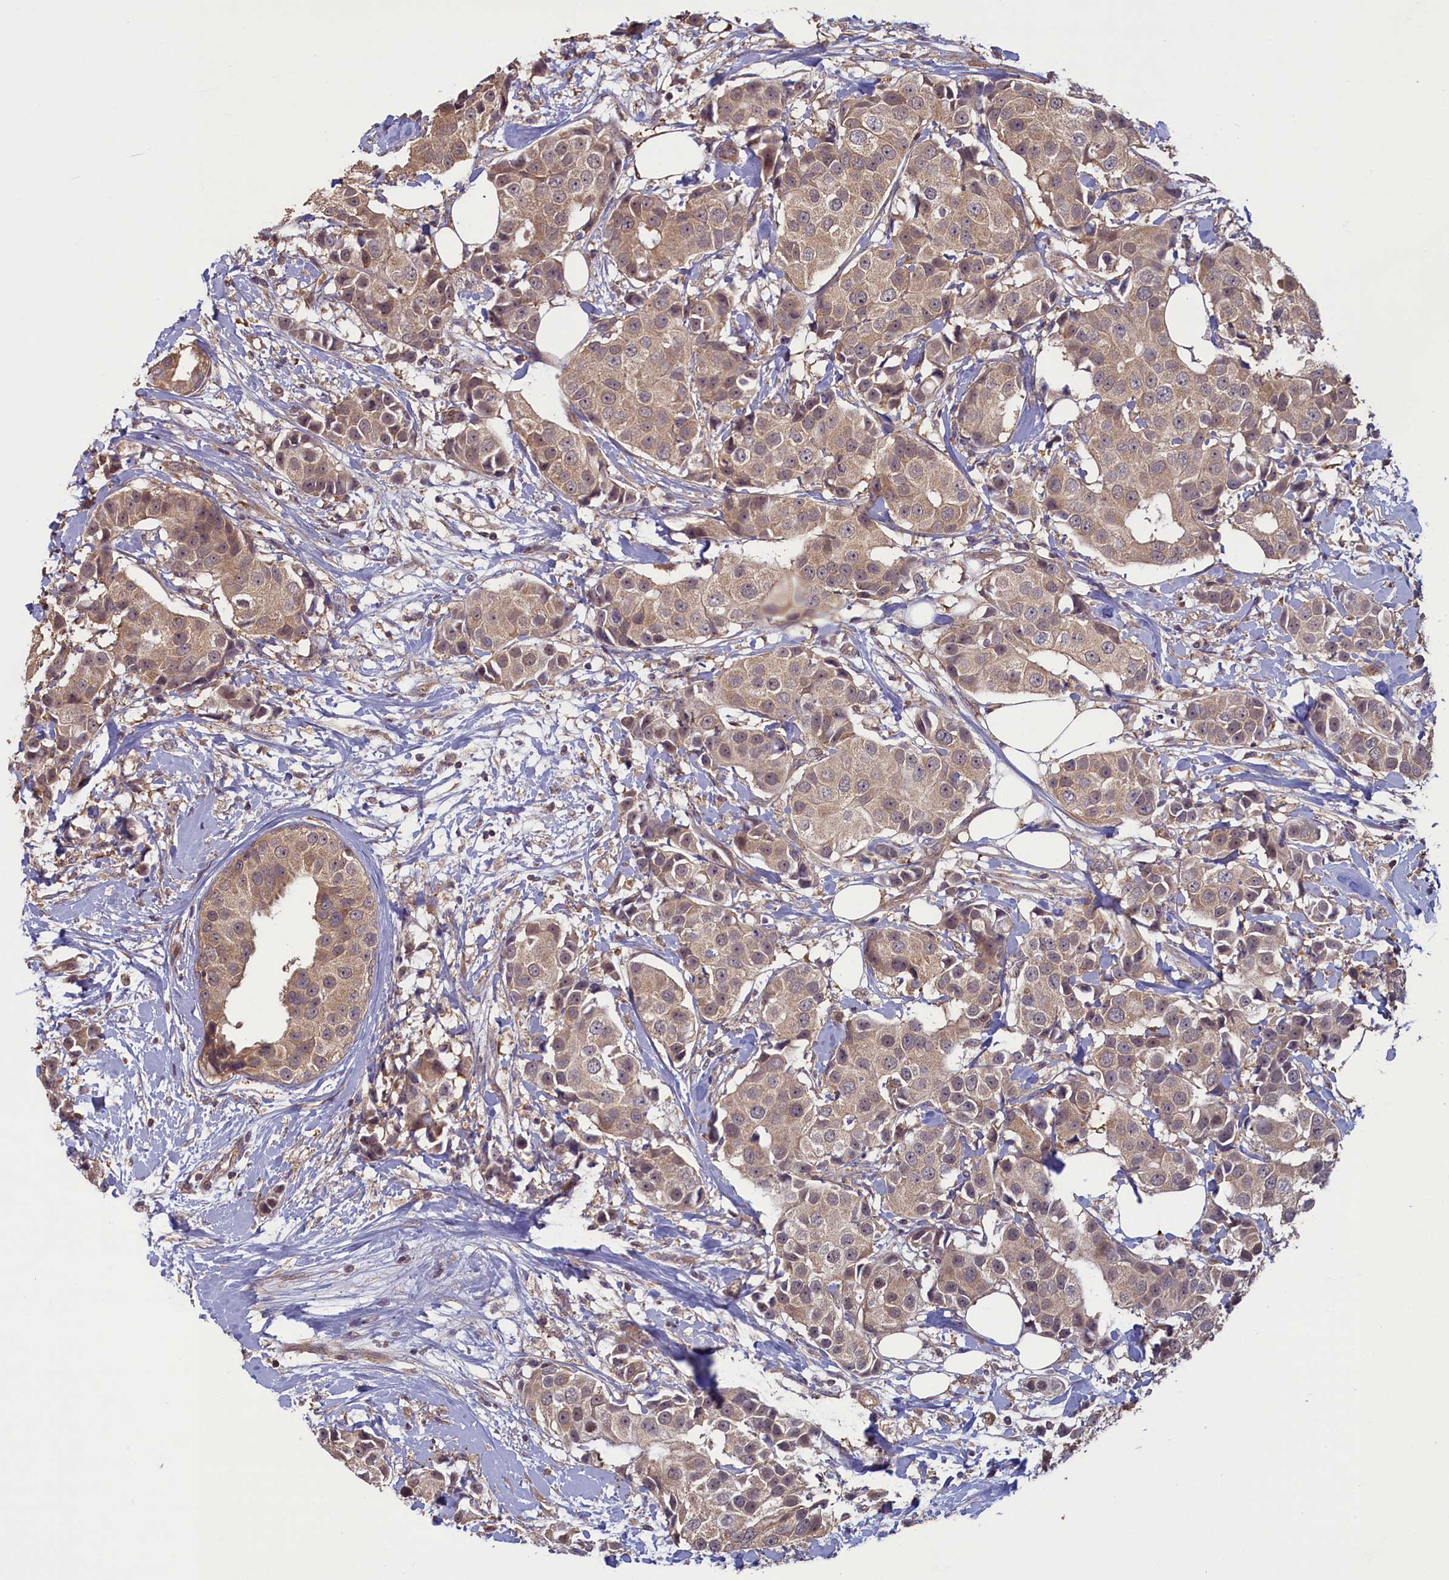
{"staining": {"intensity": "weak", "quantity": ">75%", "location": "cytoplasmic/membranous"}, "tissue": "breast cancer", "cell_type": "Tumor cells", "image_type": "cancer", "snomed": [{"axis": "morphology", "description": "Normal tissue, NOS"}, {"axis": "morphology", "description": "Duct carcinoma"}, {"axis": "topography", "description": "Breast"}], "caption": "Immunohistochemistry histopathology image of neoplastic tissue: breast cancer (intraductal carcinoma) stained using IHC displays low levels of weak protein expression localized specifically in the cytoplasmic/membranous of tumor cells, appearing as a cytoplasmic/membranous brown color.", "gene": "CIAO2B", "patient": {"sex": "female", "age": 39}}